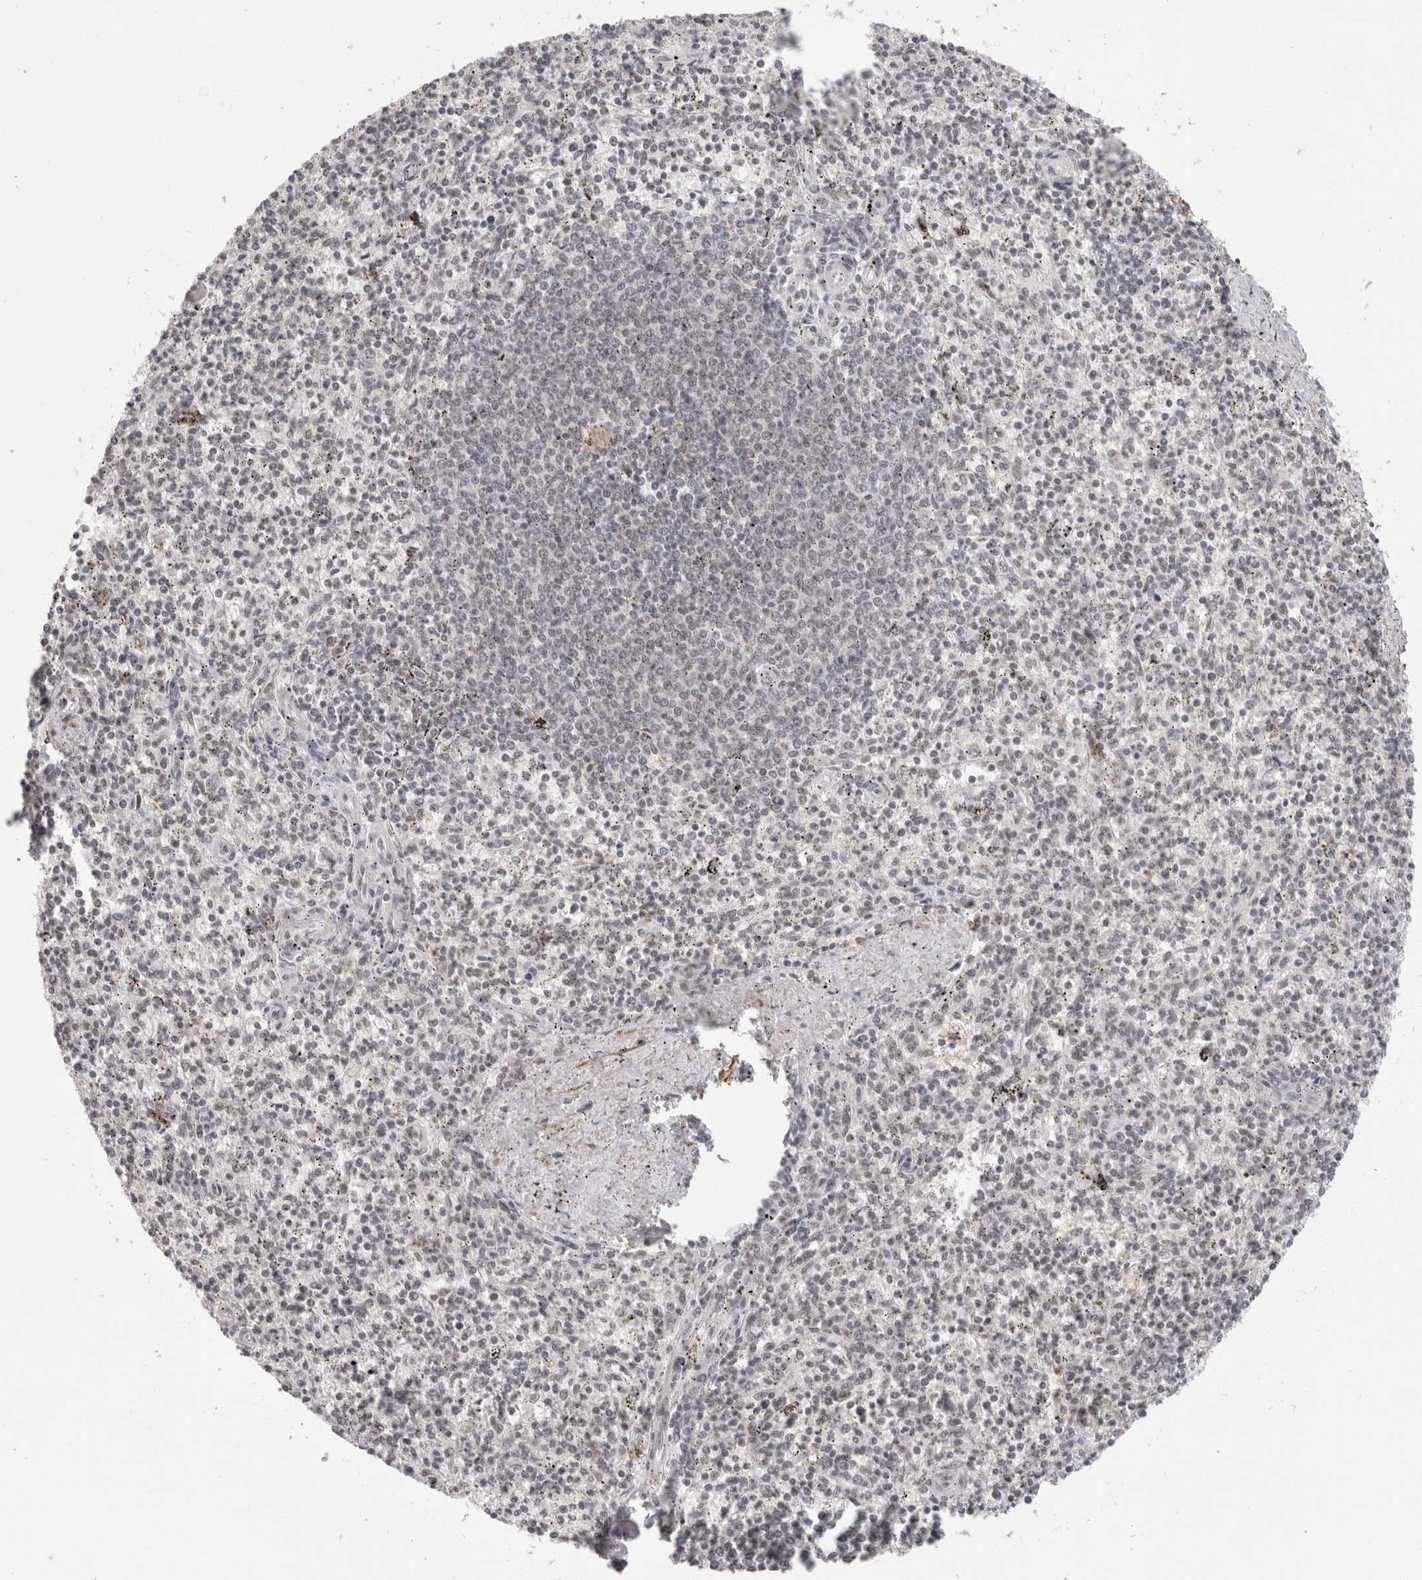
{"staining": {"intensity": "negative", "quantity": "none", "location": "none"}, "tissue": "spleen", "cell_type": "Cells in red pulp", "image_type": "normal", "snomed": [{"axis": "morphology", "description": "Normal tissue, NOS"}, {"axis": "topography", "description": "Spleen"}], "caption": "The image exhibits no staining of cells in red pulp in unremarkable spleen.", "gene": "ZNF830", "patient": {"sex": "male", "age": 72}}